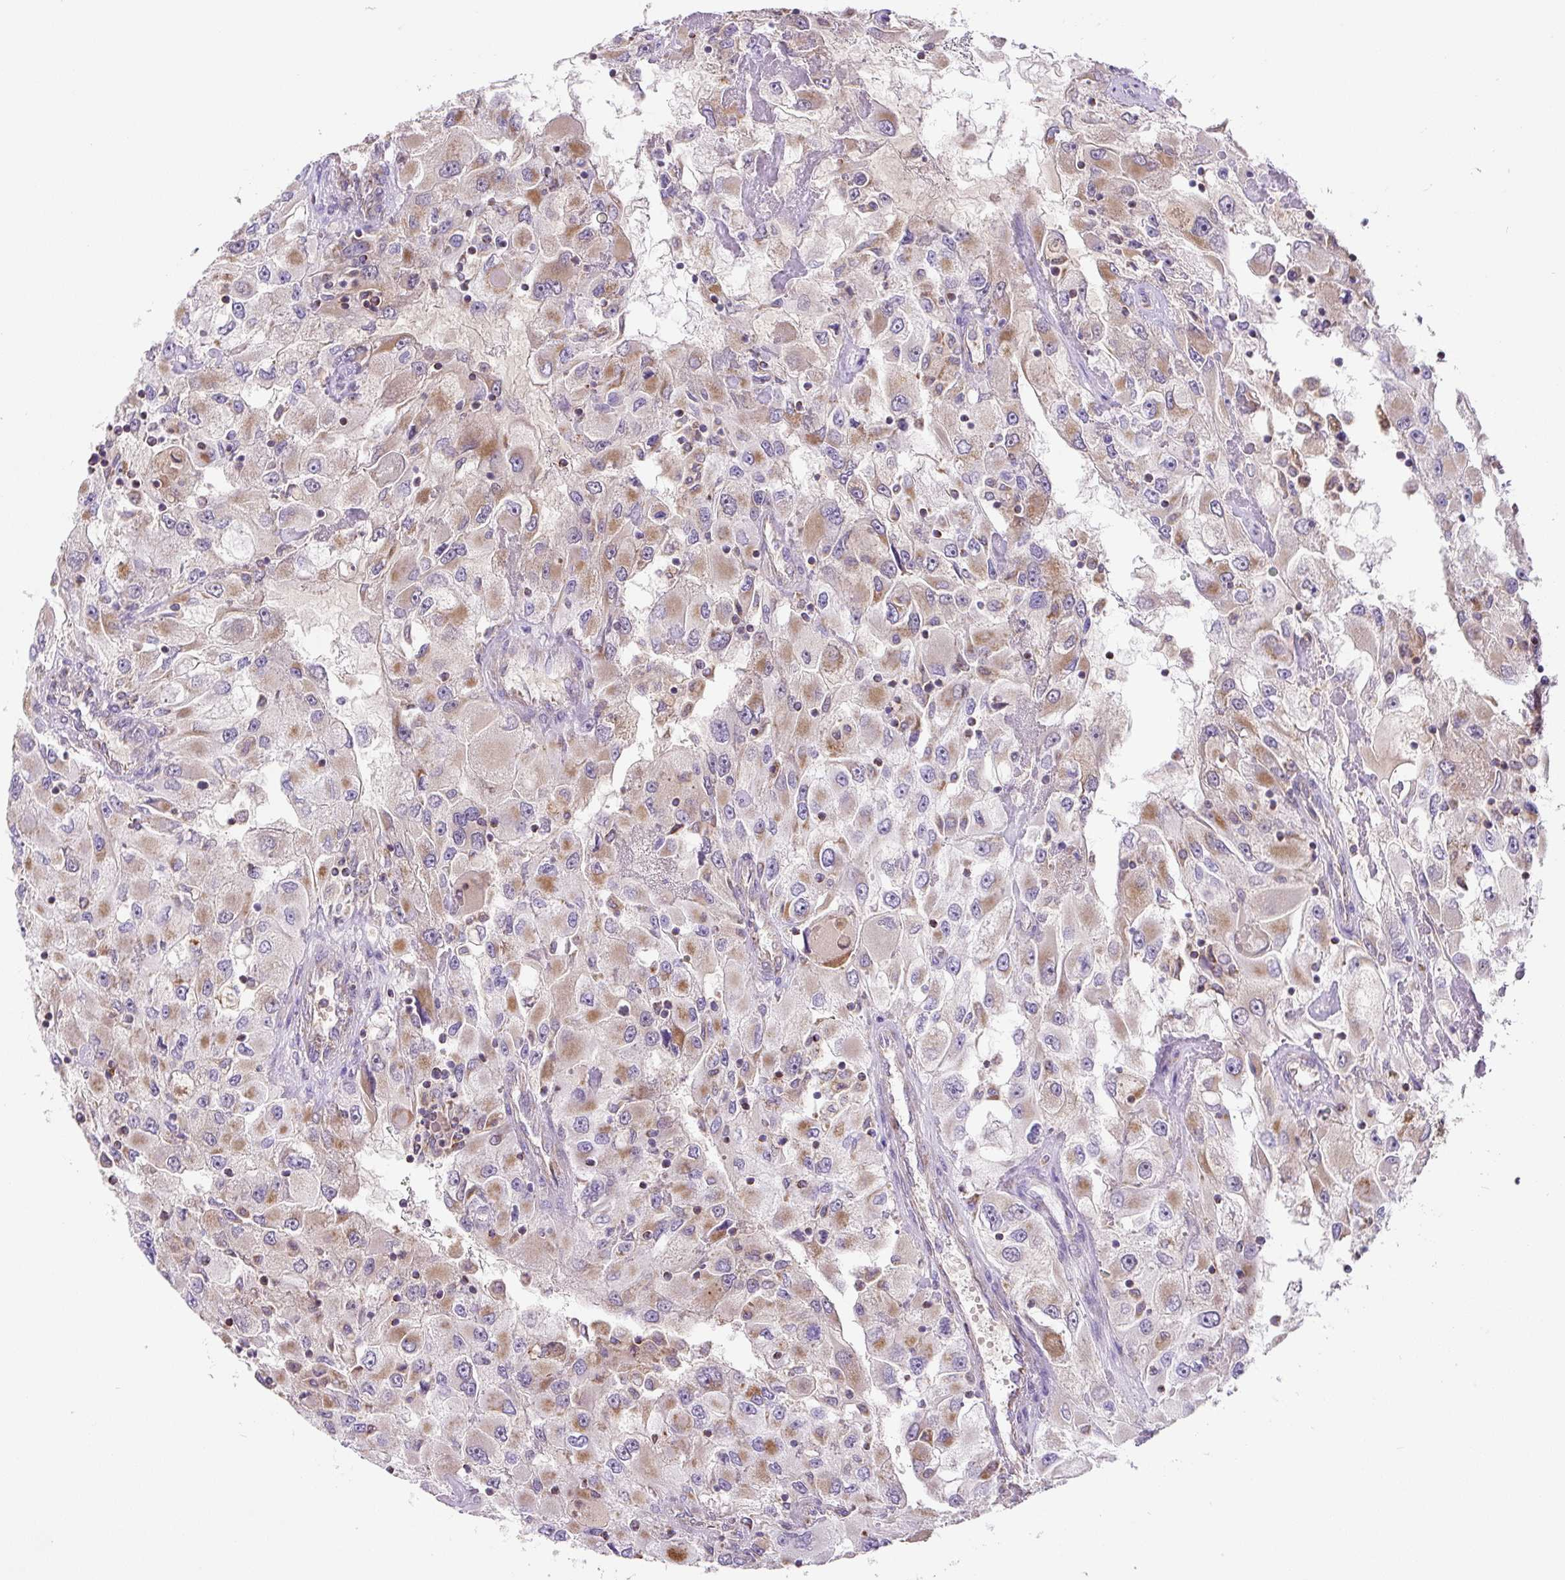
{"staining": {"intensity": "moderate", "quantity": "25%-75%", "location": "cytoplasmic/membranous"}, "tissue": "renal cancer", "cell_type": "Tumor cells", "image_type": "cancer", "snomed": [{"axis": "morphology", "description": "Adenocarcinoma, NOS"}, {"axis": "topography", "description": "Kidney"}], "caption": "Protein expression analysis of renal cancer exhibits moderate cytoplasmic/membranous staining in about 25%-75% of tumor cells.", "gene": "MT-CO2", "patient": {"sex": "female", "age": 52}}